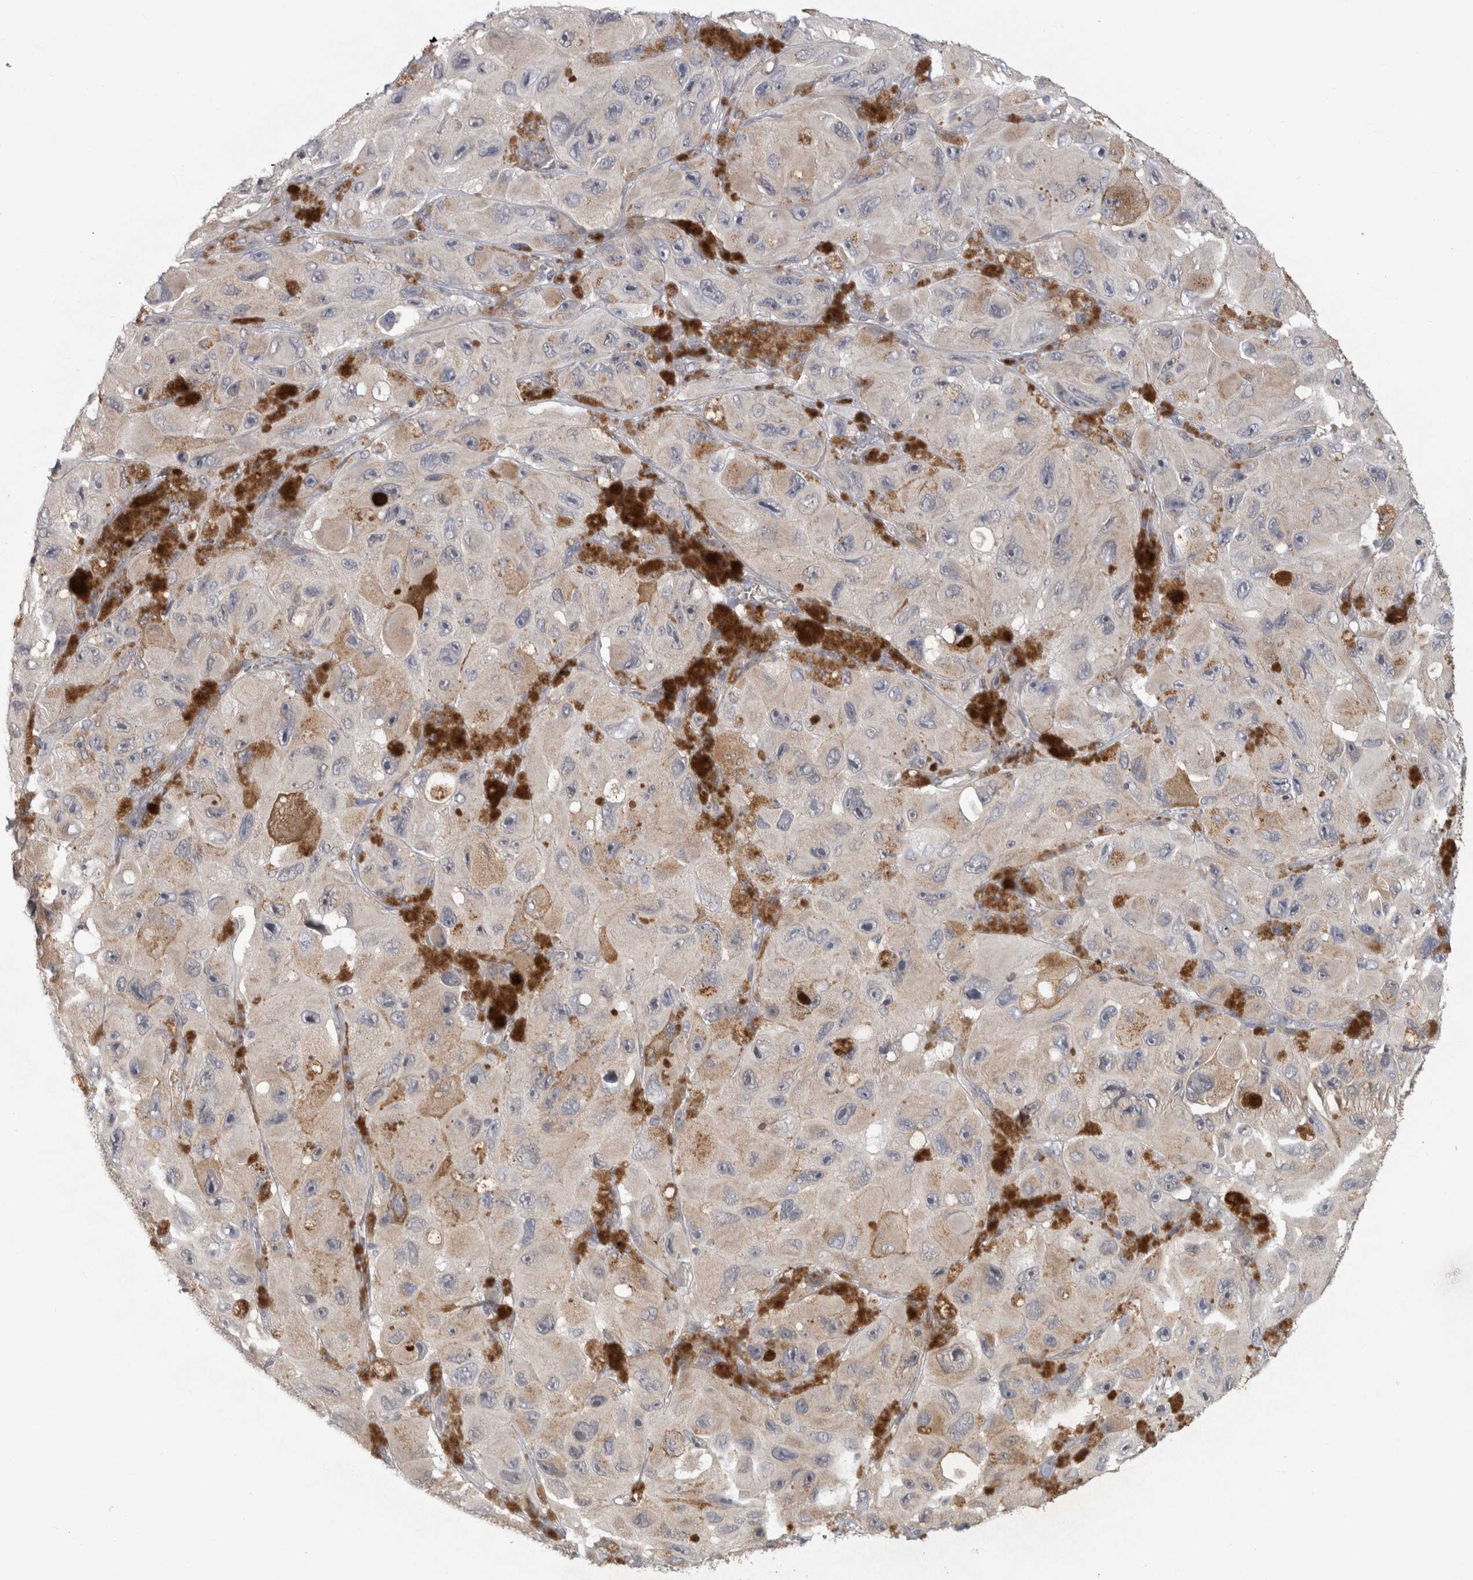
{"staining": {"intensity": "weak", "quantity": "<25%", "location": "cytoplasmic/membranous"}, "tissue": "melanoma", "cell_type": "Tumor cells", "image_type": "cancer", "snomed": [{"axis": "morphology", "description": "Malignant melanoma, NOS"}, {"axis": "topography", "description": "Skin"}], "caption": "High power microscopy micrograph of an IHC photomicrograph of melanoma, revealing no significant positivity in tumor cells.", "gene": "RAB18", "patient": {"sex": "female", "age": 73}}